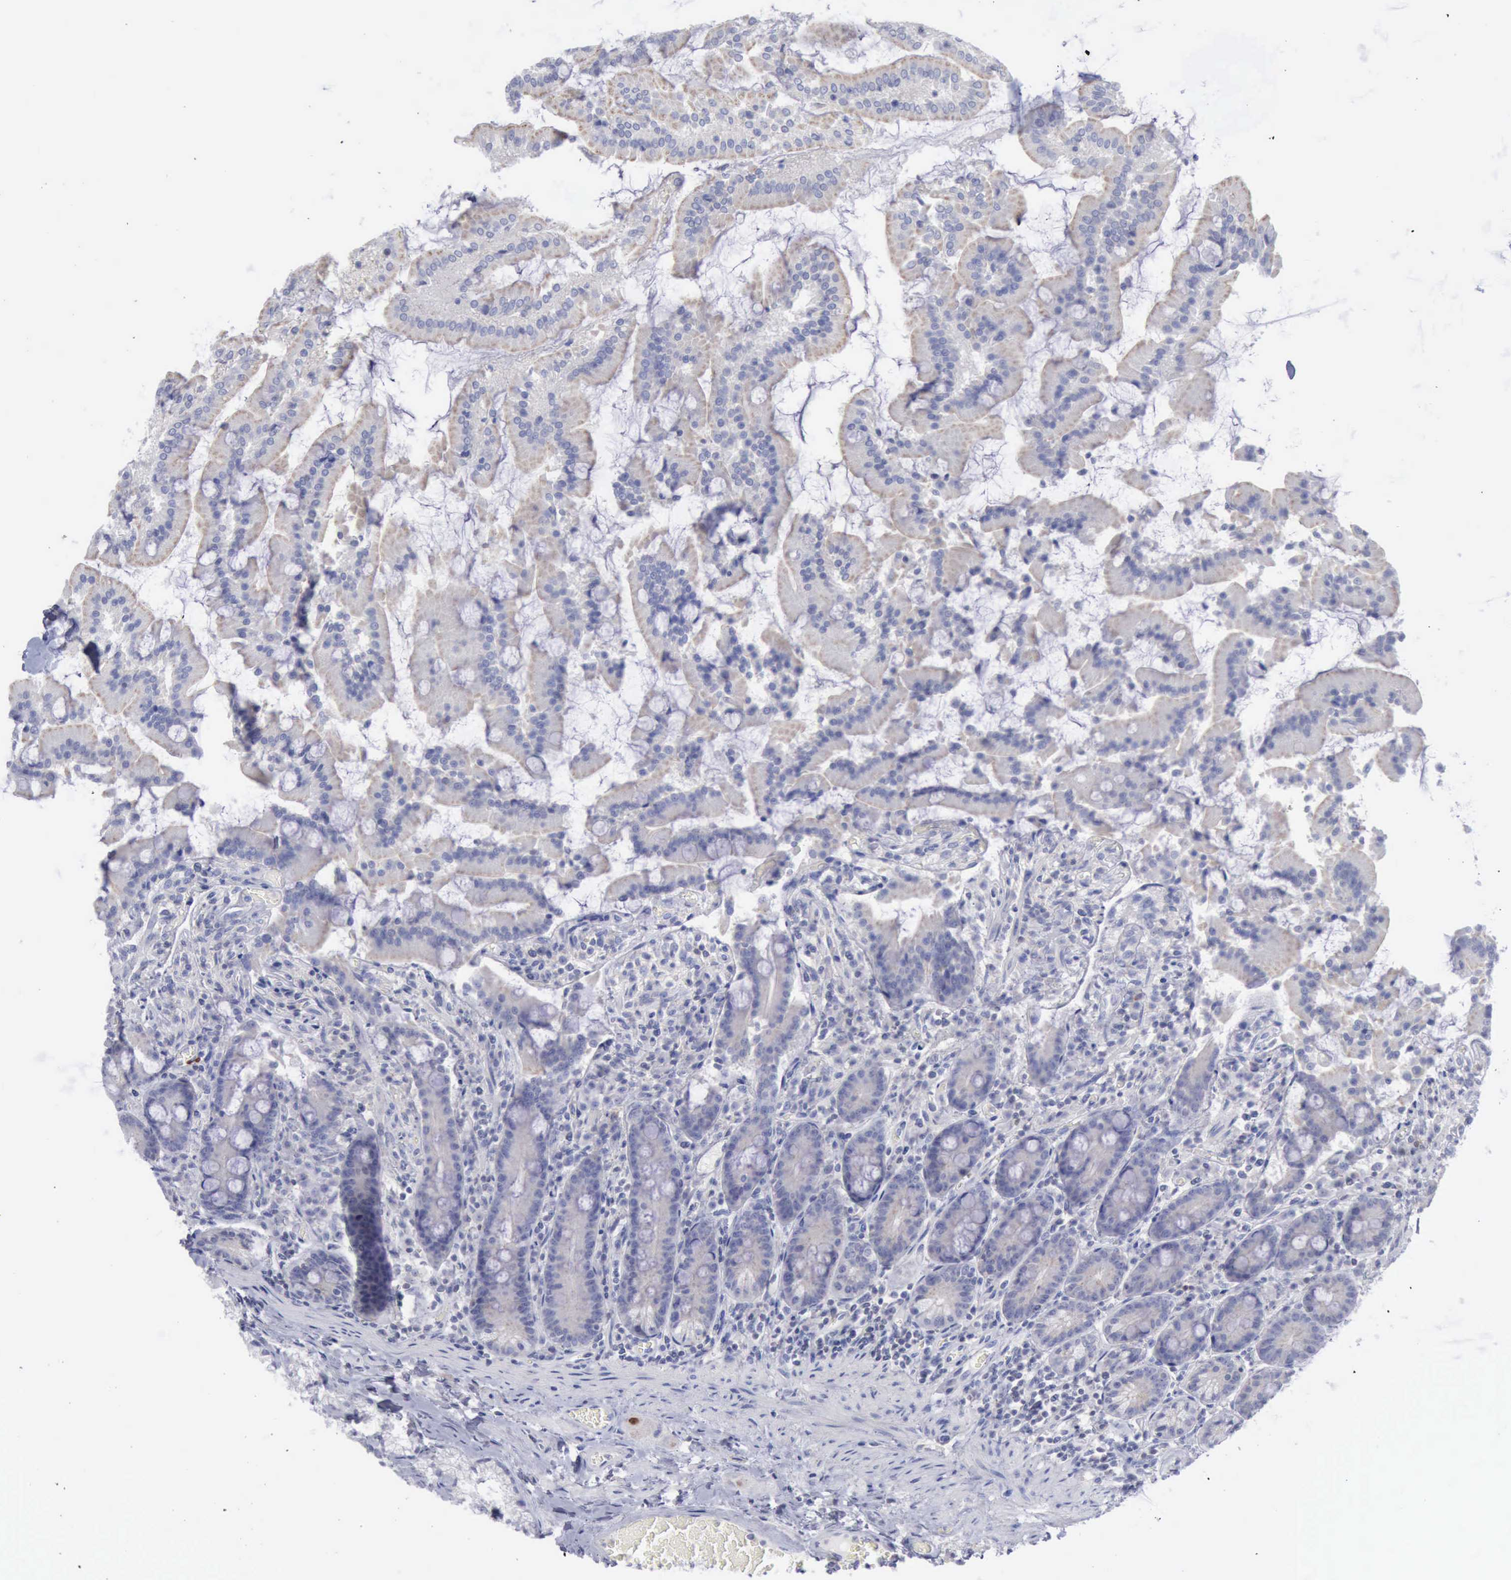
{"staining": {"intensity": "negative", "quantity": "none", "location": "none"}, "tissue": "duodenum", "cell_type": "Glandular cells", "image_type": "normal", "snomed": [{"axis": "morphology", "description": "Normal tissue, NOS"}, {"axis": "topography", "description": "Duodenum"}], "caption": "DAB immunohistochemical staining of normal human duodenum reveals no significant staining in glandular cells.", "gene": "SATB2", "patient": {"sex": "female", "age": 64}}